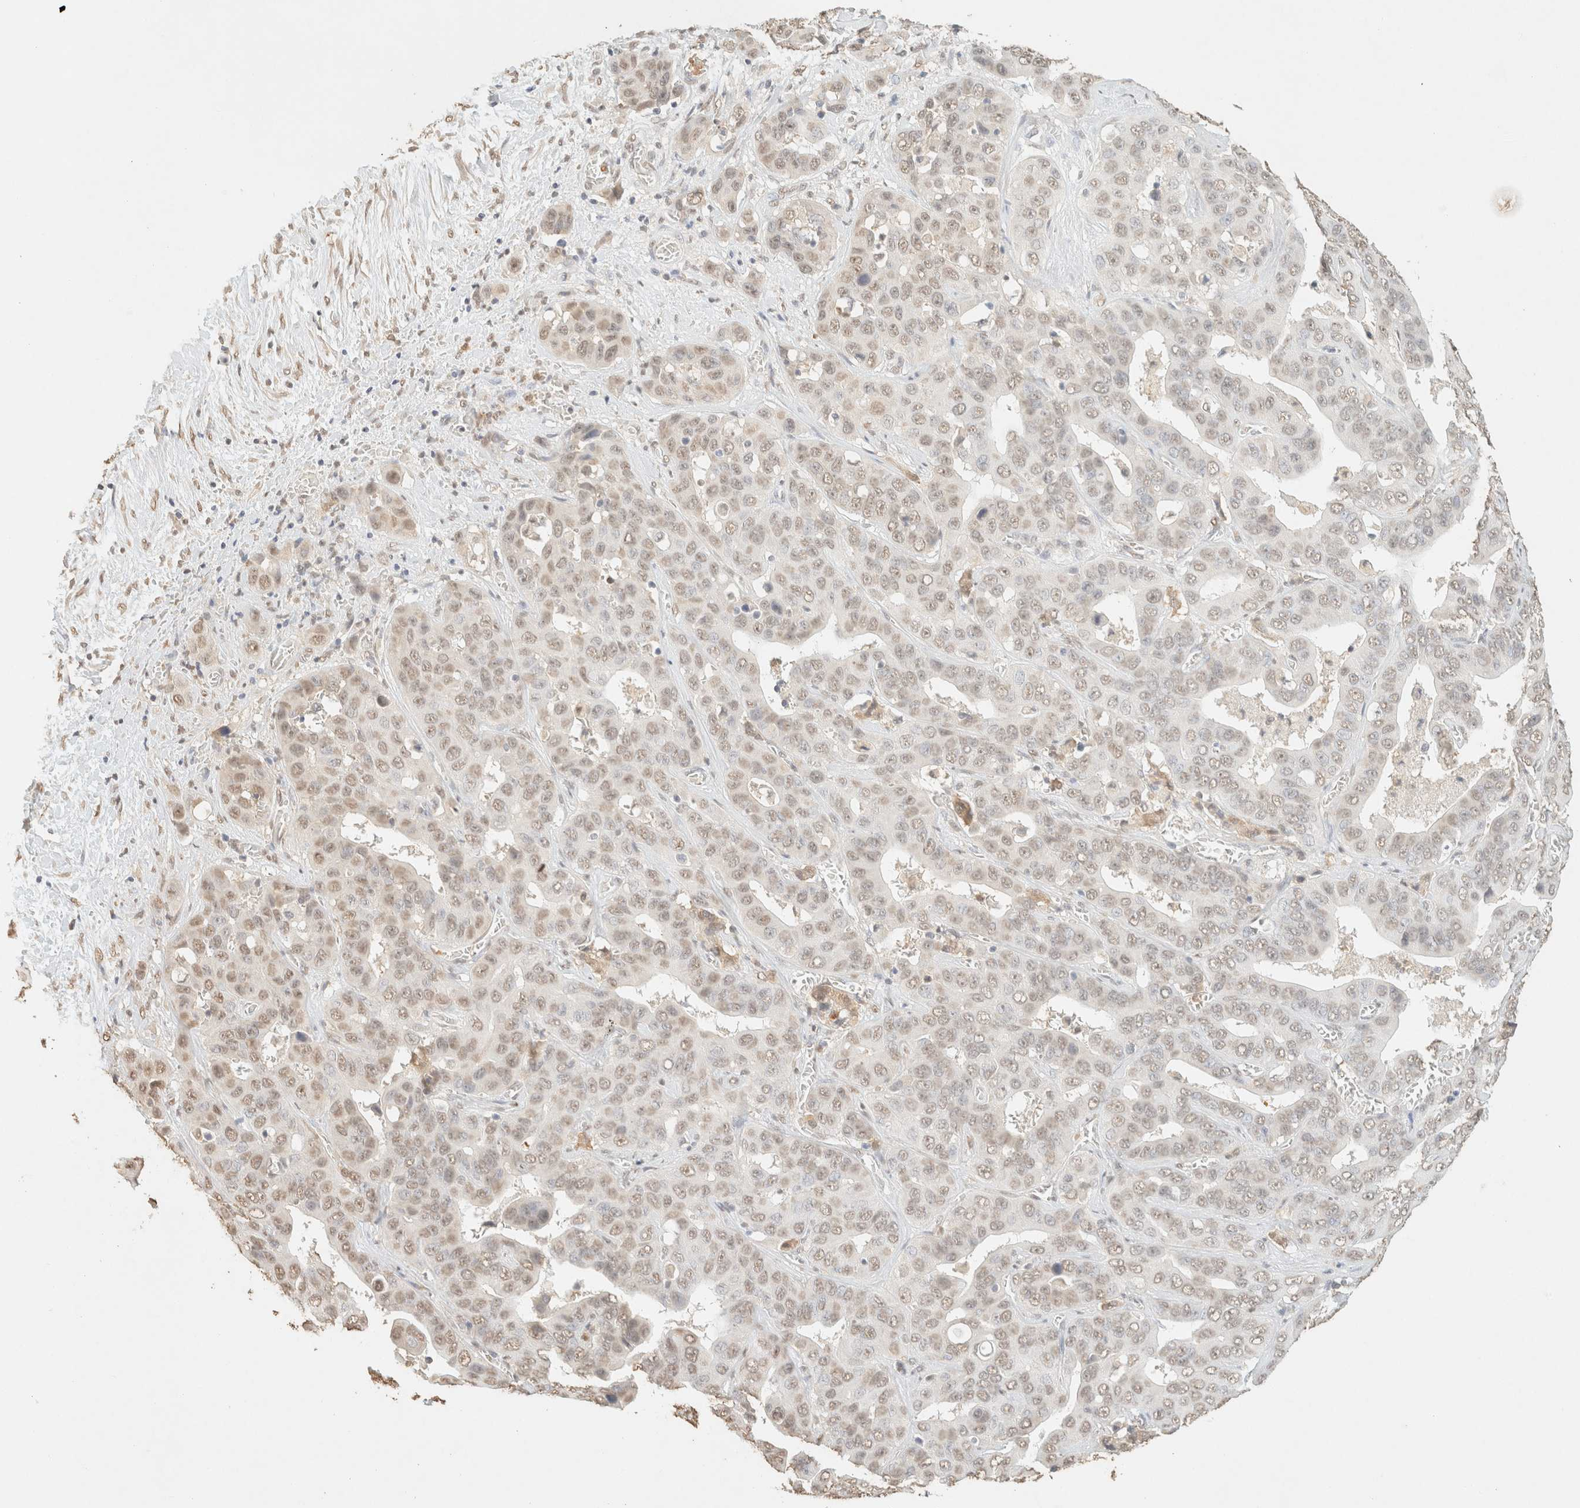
{"staining": {"intensity": "weak", "quantity": "<25%", "location": "nuclear"}, "tissue": "liver cancer", "cell_type": "Tumor cells", "image_type": "cancer", "snomed": [{"axis": "morphology", "description": "Cholangiocarcinoma"}, {"axis": "topography", "description": "Liver"}], "caption": "An image of human liver cancer (cholangiocarcinoma) is negative for staining in tumor cells.", "gene": "S100A13", "patient": {"sex": "female", "age": 52}}